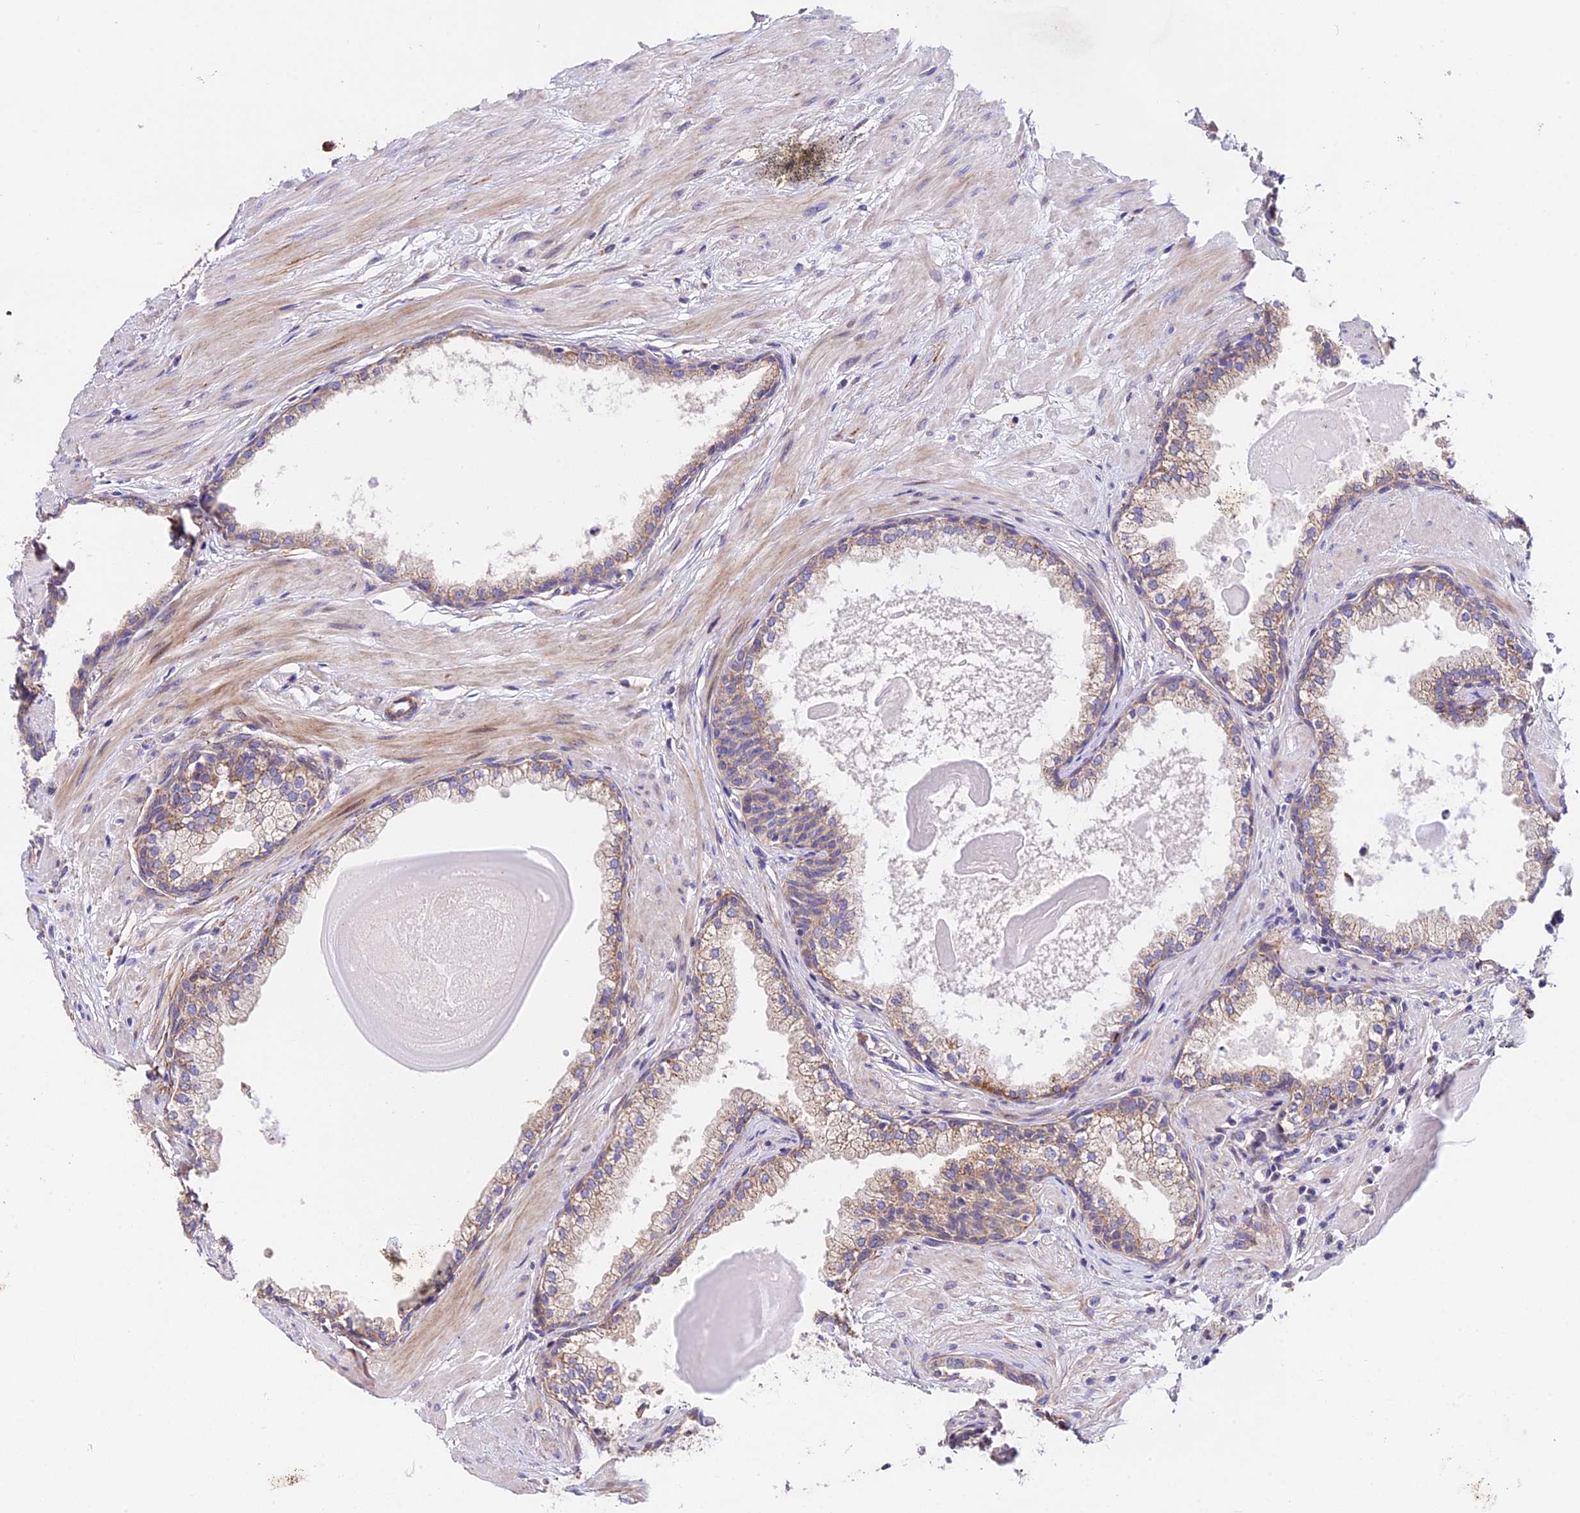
{"staining": {"intensity": "weak", "quantity": "25%-75%", "location": "cytoplasmic/membranous"}, "tissue": "prostate", "cell_type": "Glandular cells", "image_type": "normal", "snomed": [{"axis": "morphology", "description": "Normal tissue, NOS"}, {"axis": "topography", "description": "Prostate"}], "caption": "The photomicrograph demonstrates immunohistochemical staining of normal prostate. There is weak cytoplasmic/membranous staining is appreciated in about 25%-75% of glandular cells. (Brightfield microscopy of DAB IHC at high magnification).", "gene": "TRMT1", "patient": {"sex": "male", "age": 57}}